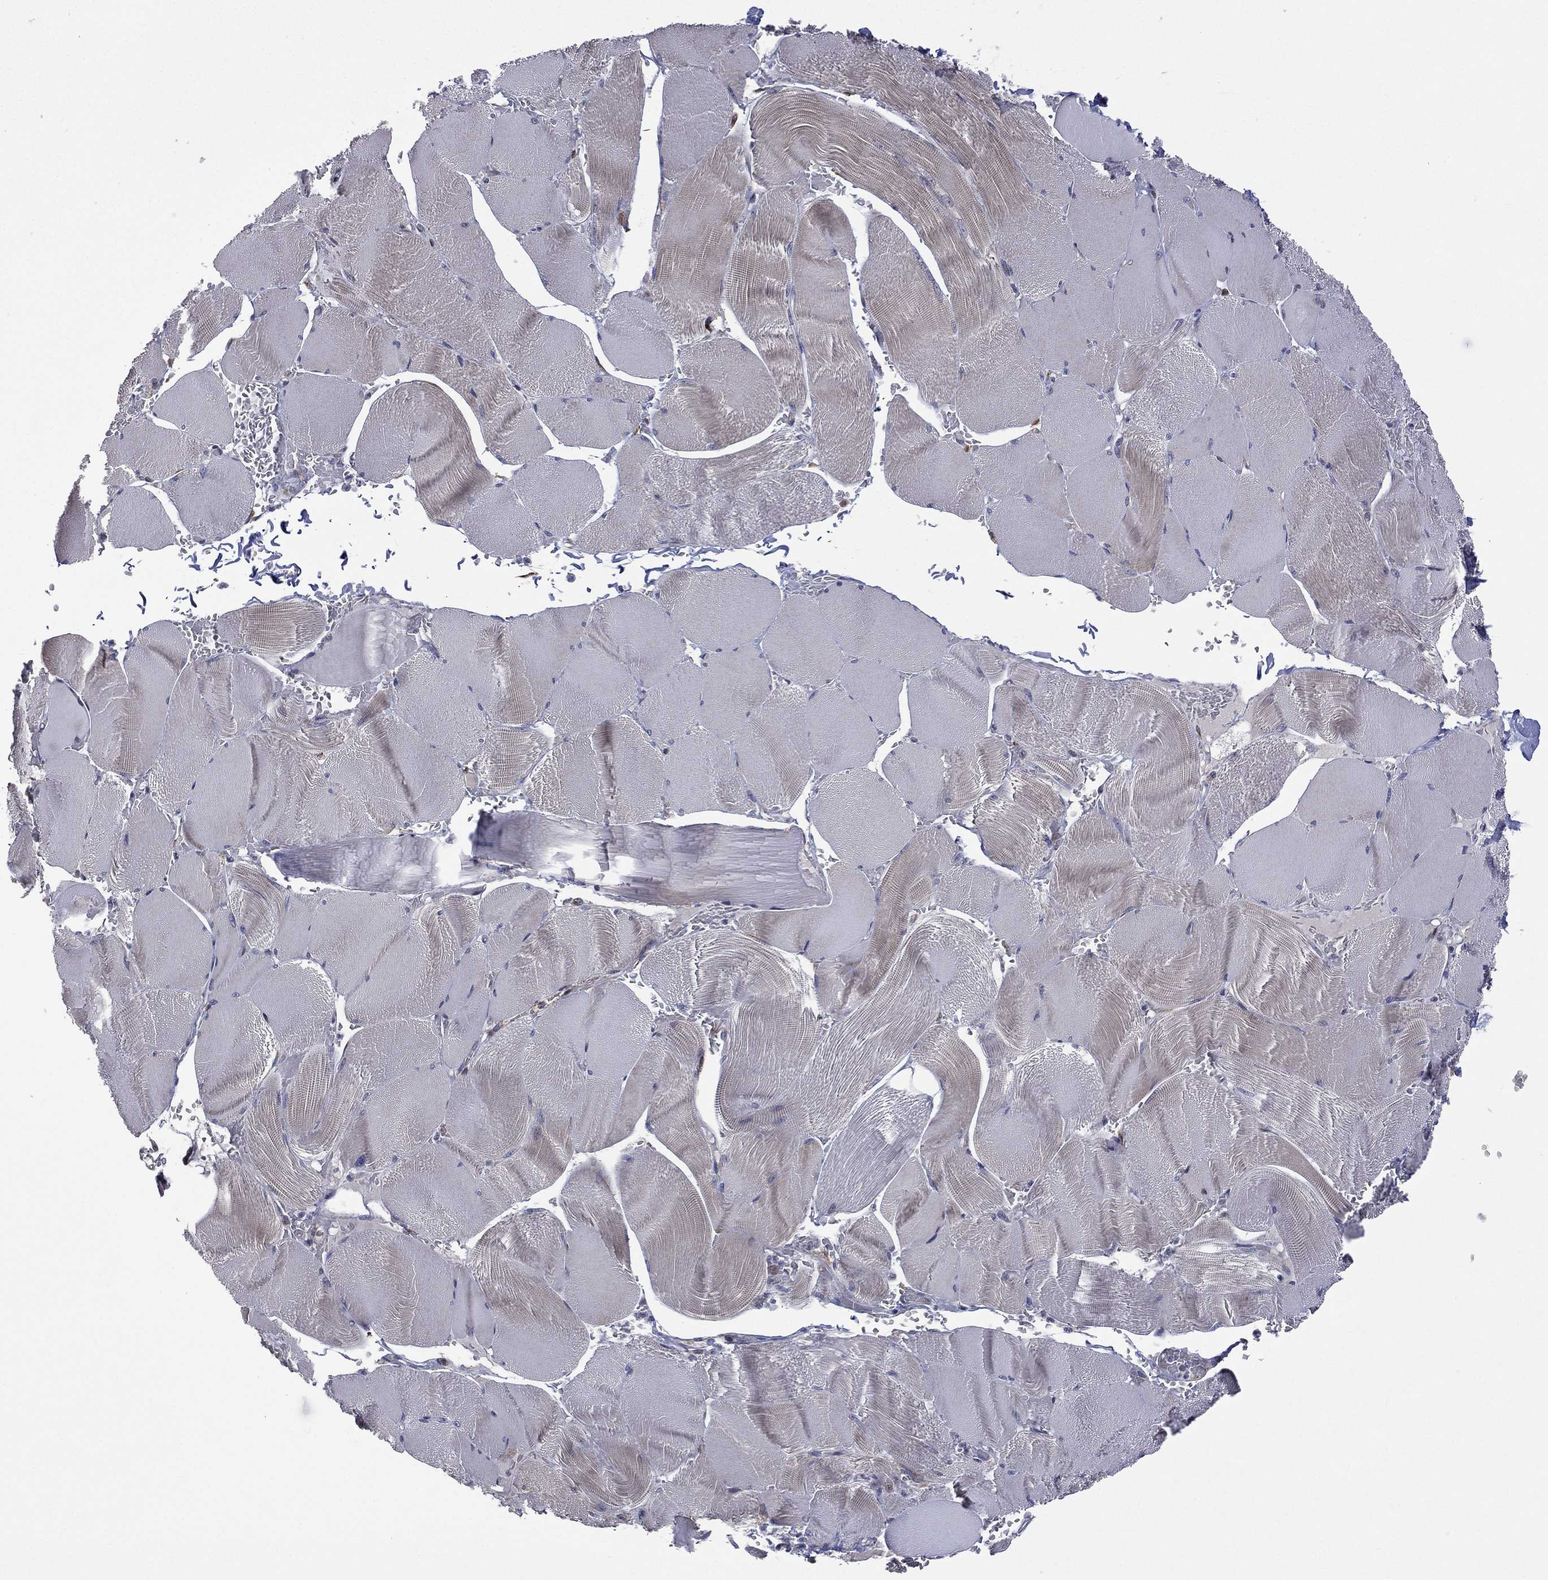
{"staining": {"intensity": "negative", "quantity": "none", "location": "none"}, "tissue": "skeletal muscle", "cell_type": "Myocytes", "image_type": "normal", "snomed": [{"axis": "morphology", "description": "Normal tissue, NOS"}, {"axis": "topography", "description": "Skeletal muscle"}], "caption": "An image of skeletal muscle stained for a protein displays no brown staining in myocytes.", "gene": "C20orf96", "patient": {"sex": "male", "age": 56}}